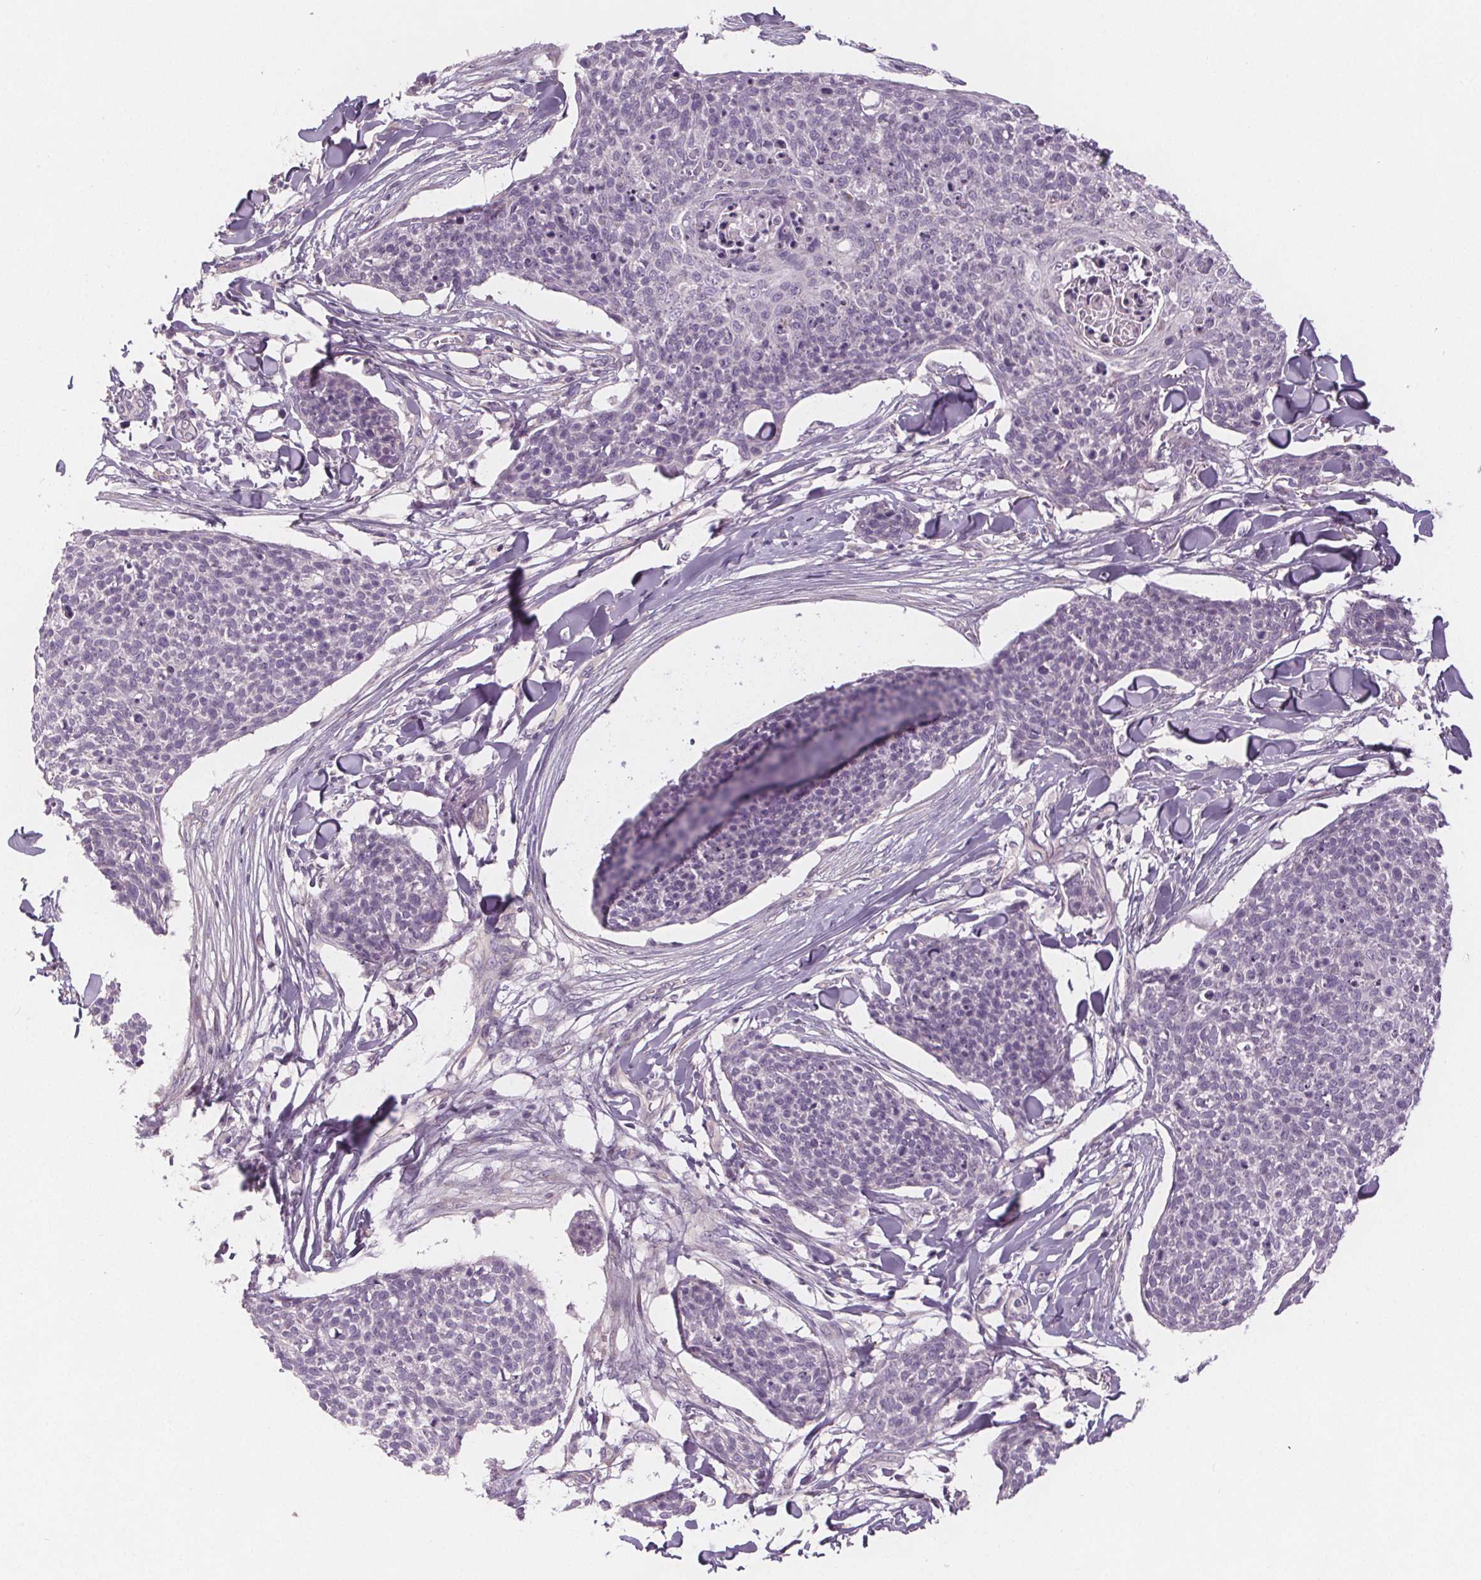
{"staining": {"intensity": "negative", "quantity": "none", "location": "none"}, "tissue": "skin cancer", "cell_type": "Tumor cells", "image_type": "cancer", "snomed": [{"axis": "morphology", "description": "Squamous cell carcinoma, NOS"}, {"axis": "topography", "description": "Skin"}, {"axis": "topography", "description": "Vulva"}], "caption": "High power microscopy micrograph of an immunohistochemistry (IHC) photomicrograph of skin squamous cell carcinoma, revealing no significant expression in tumor cells.", "gene": "VNN1", "patient": {"sex": "female", "age": 75}}